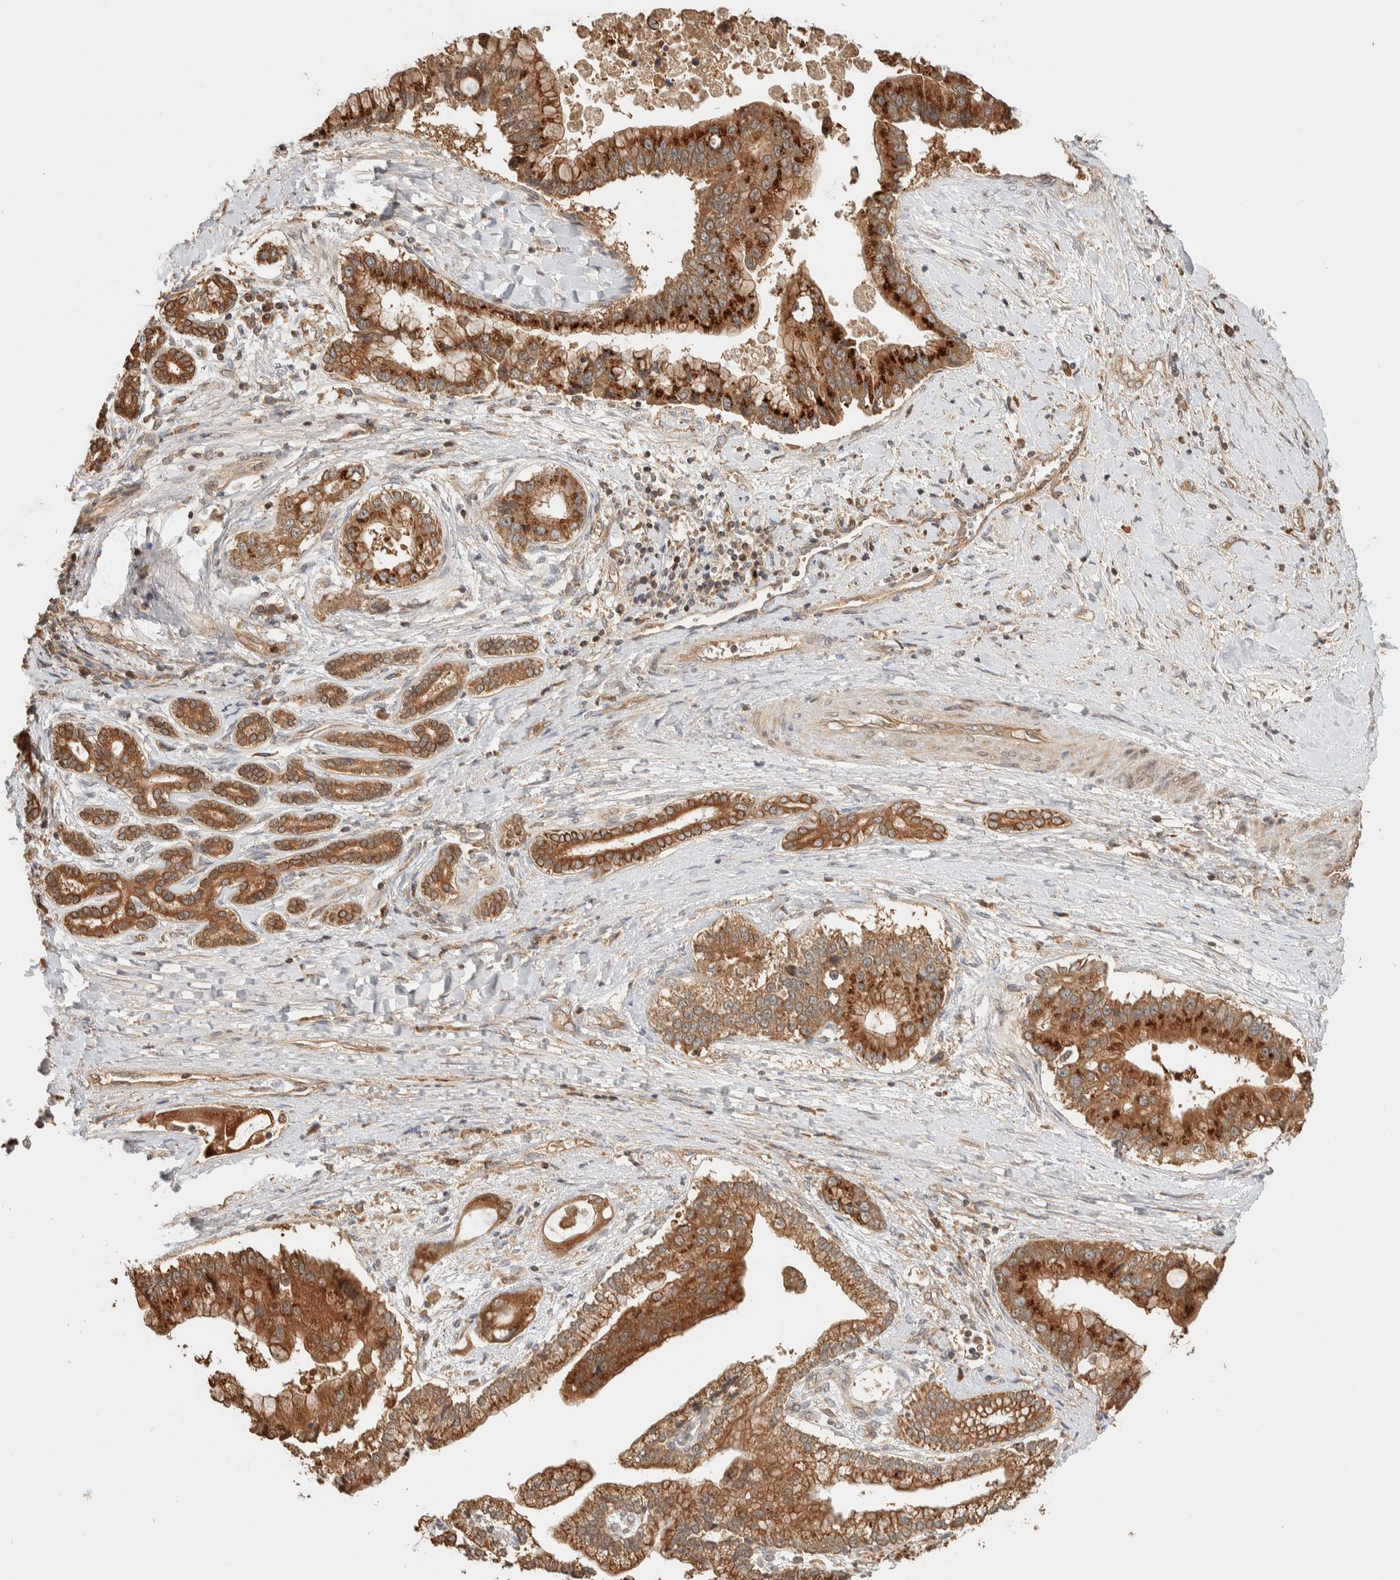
{"staining": {"intensity": "strong", "quantity": ">75%", "location": "cytoplasmic/membranous"}, "tissue": "liver cancer", "cell_type": "Tumor cells", "image_type": "cancer", "snomed": [{"axis": "morphology", "description": "Cholangiocarcinoma"}, {"axis": "topography", "description": "Liver"}], "caption": "Cholangiocarcinoma (liver) stained for a protein displays strong cytoplasmic/membranous positivity in tumor cells.", "gene": "TTI2", "patient": {"sex": "male", "age": 50}}